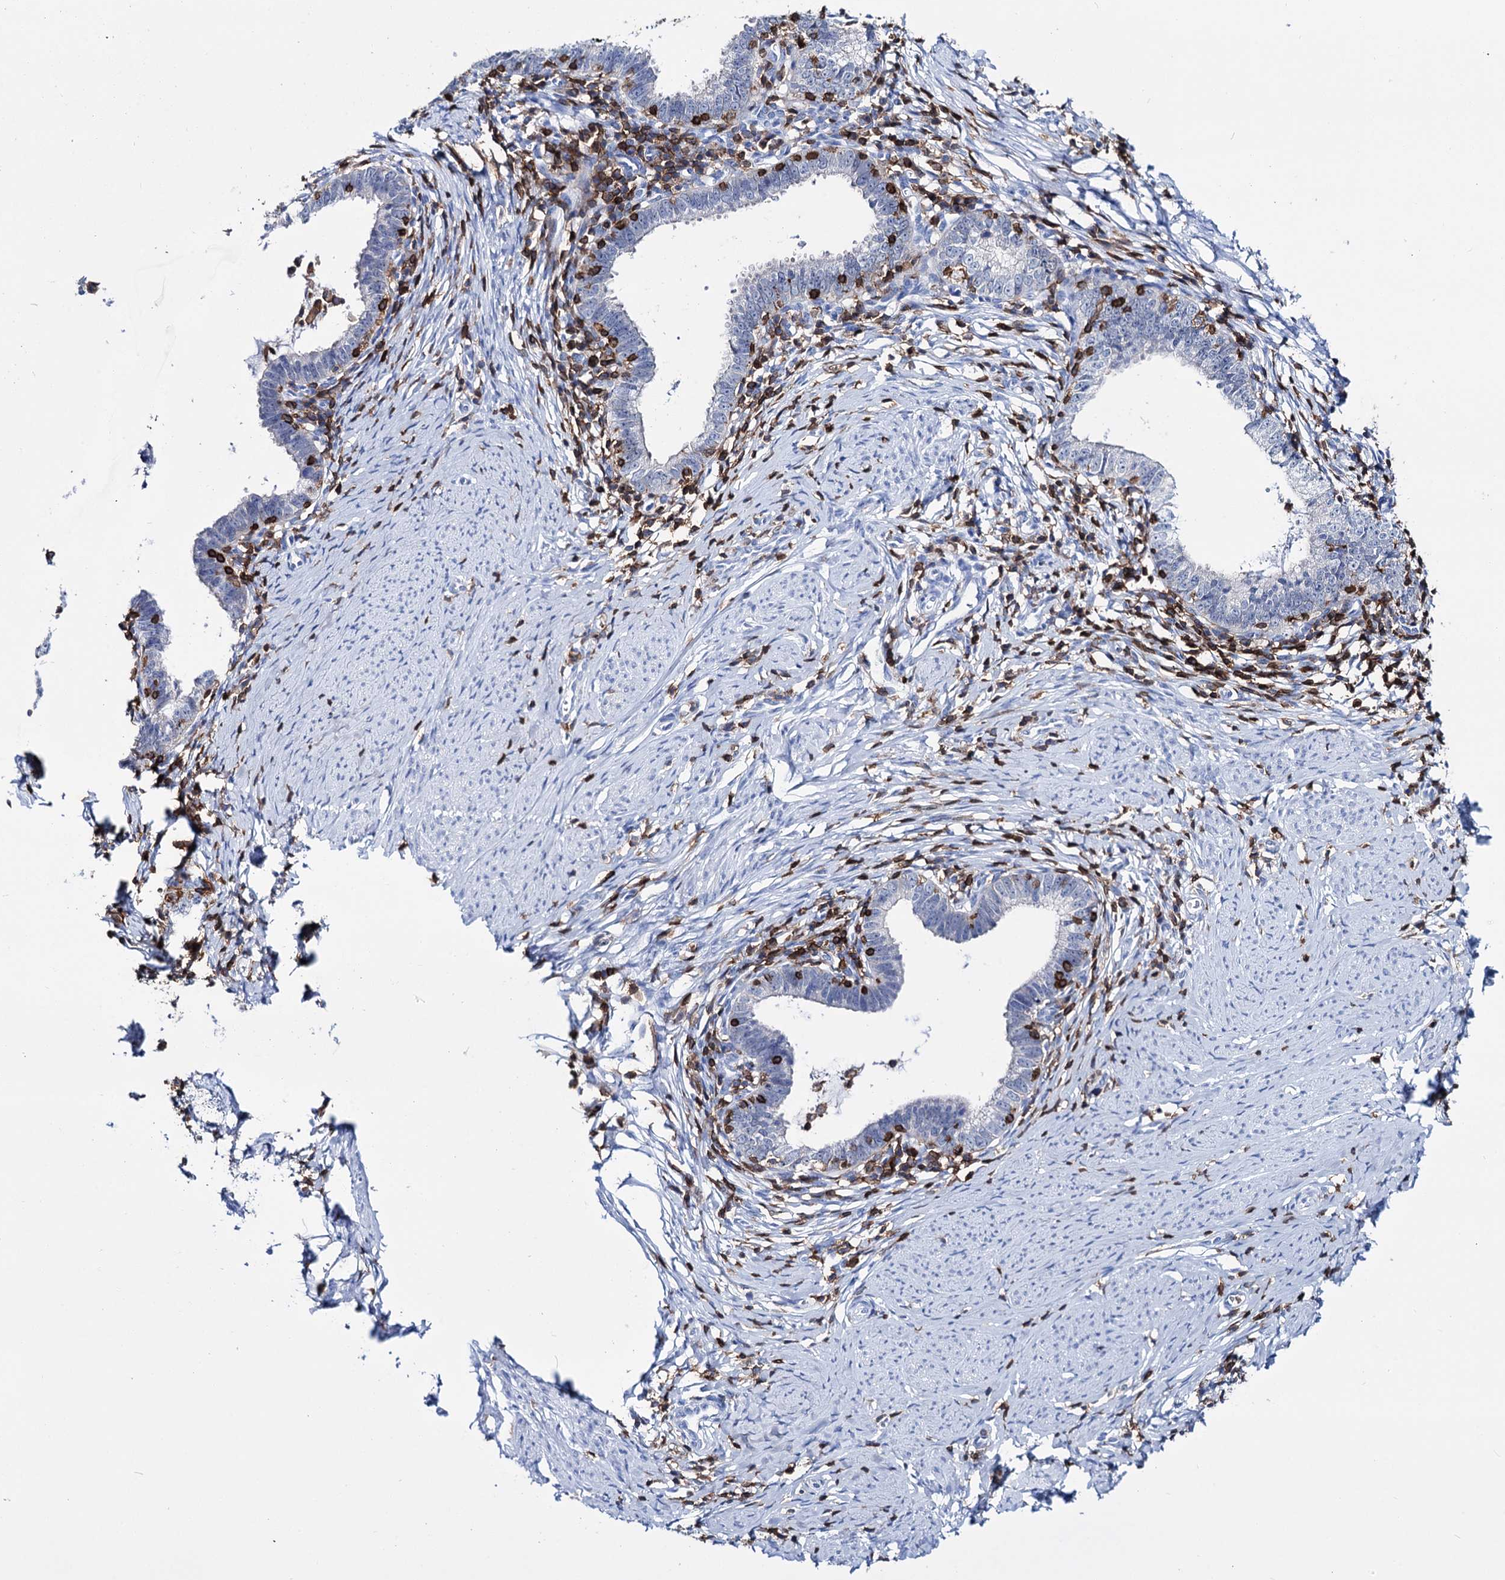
{"staining": {"intensity": "negative", "quantity": "none", "location": "none"}, "tissue": "cervical cancer", "cell_type": "Tumor cells", "image_type": "cancer", "snomed": [{"axis": "morphology", "description": "Adenocarcinoma, NOS"}, {"axis": "topography", "description": "Cervix"}], "caption": "This is an immunohistochemistry photomicrograph of human cervical cancer (adenocarcinoma). There is no expression in tumor cells.", "gene": "DEF6", "patient": {"sex": "female", "age": 36}}